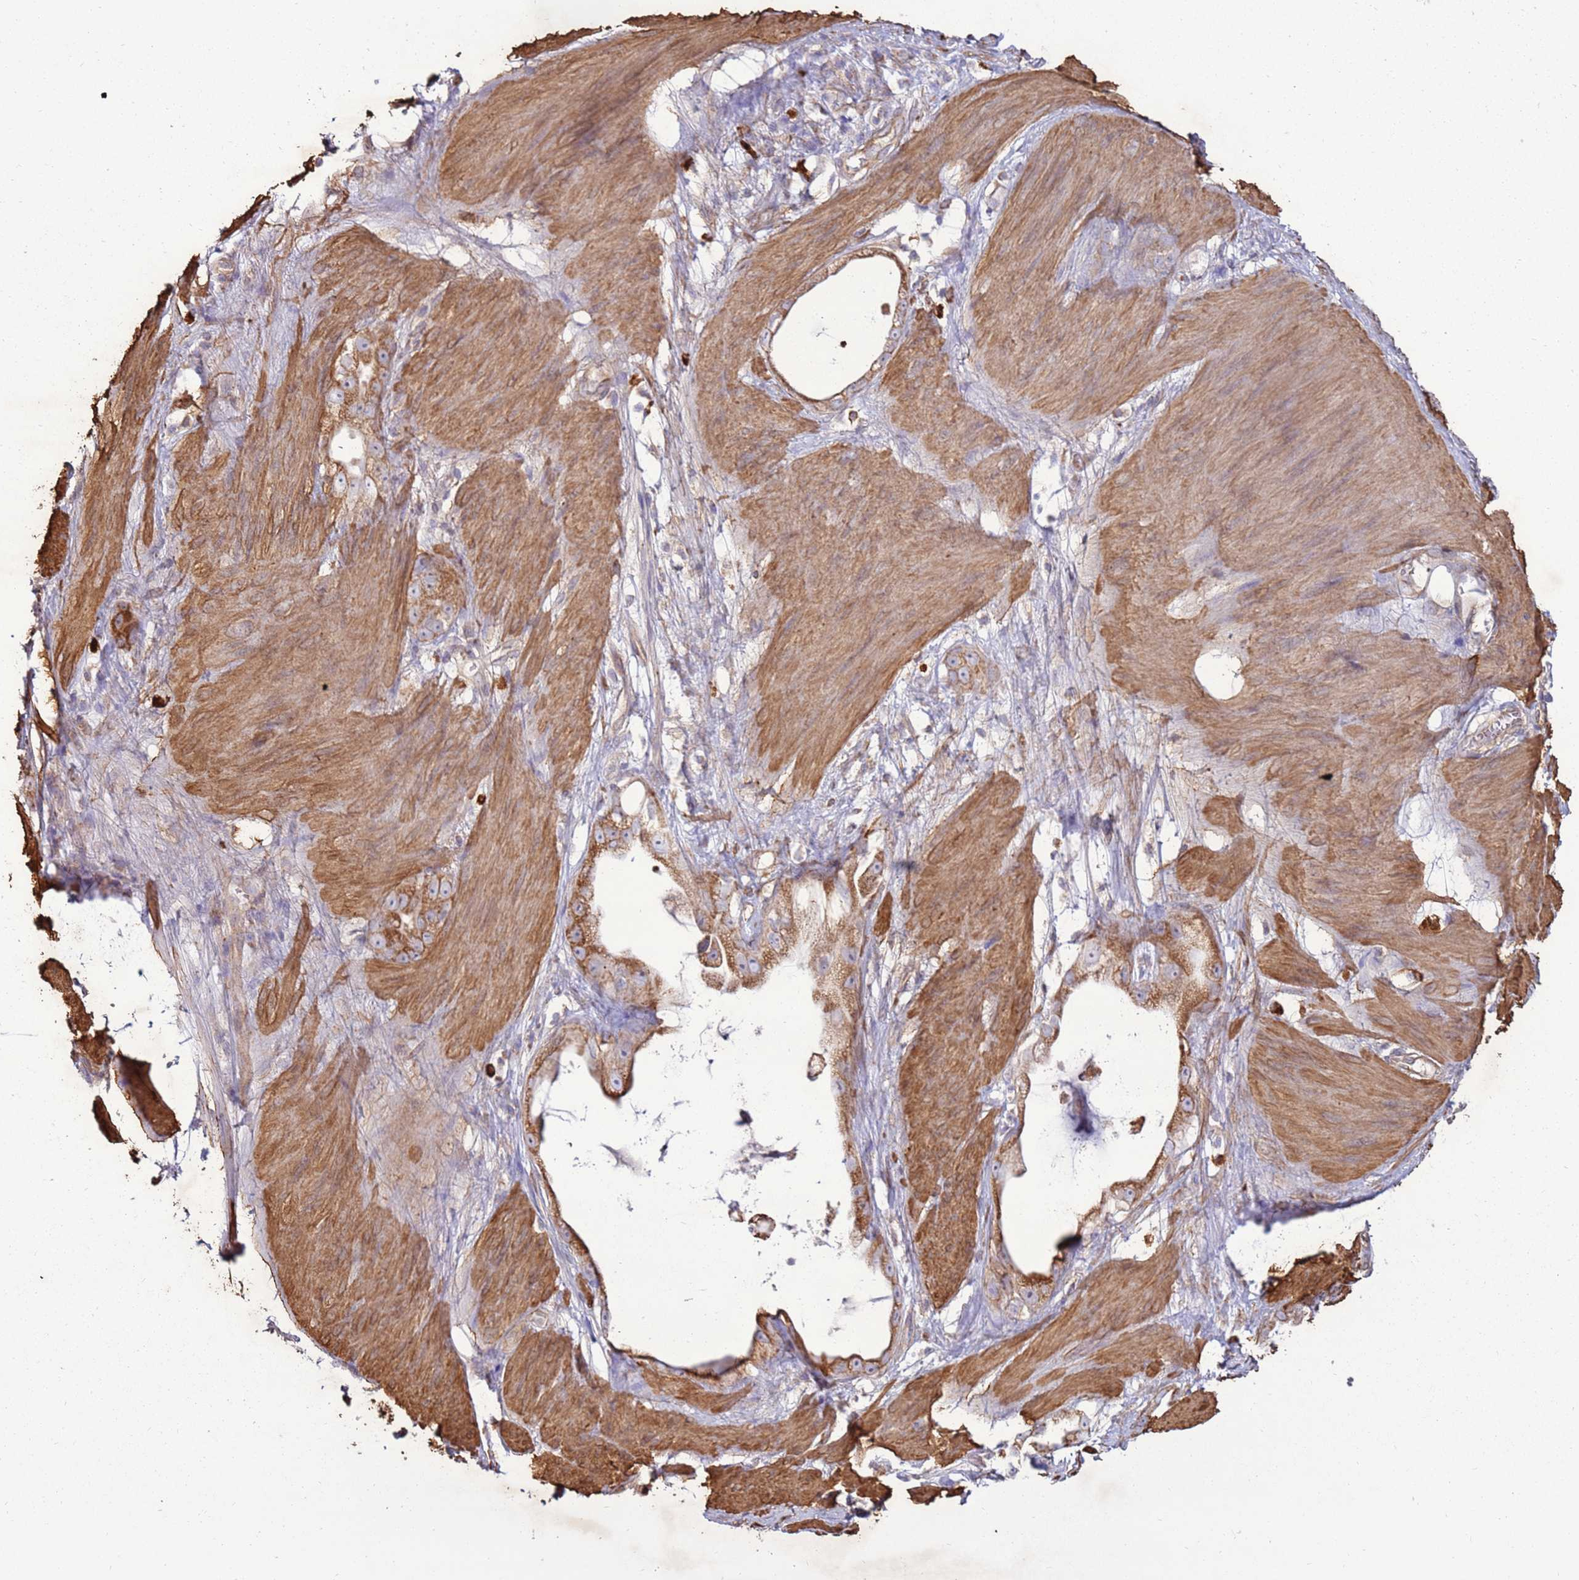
{"staining": {"intensity": "moderate", "quantity": ">75%", "location": "cytoplasmic/membranous"}, "tissue": "stomach cancer", "cell_type": "Tumor cells", "image_type": "cancer", "snomed": [{"axis": "morphology", "description": "Adenocarcinoma, NOS"}, {"axis": "topography", "description": "Stomach"}], "caption": "Stomach cancer stained with a protein marker displays moderate staining in tumor cells.", "gene": "DDX59", "patient": {"sex": "male", "age": 55}}